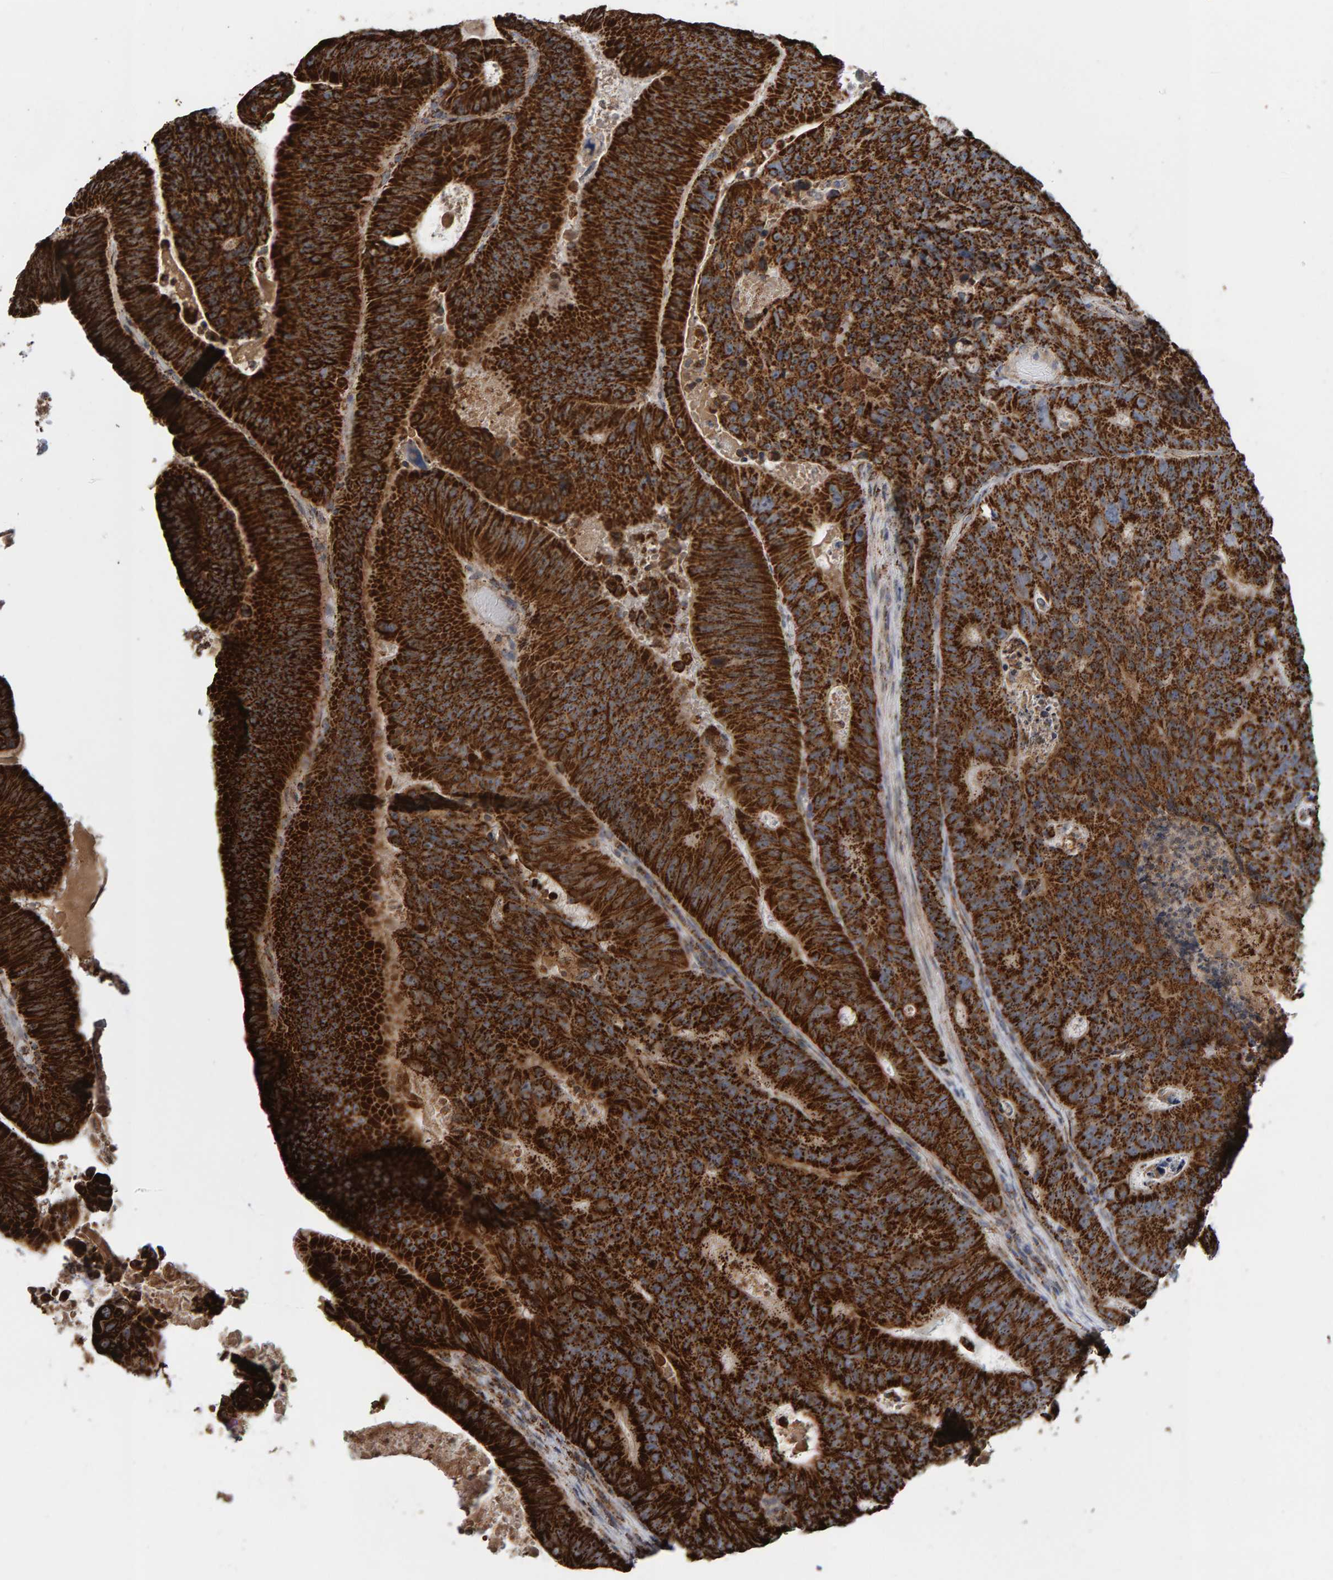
{"staining": {"intensity": "strong", "quantity": ">75%", "location": "cytoplasmic/membranous"}, "tissue": "colorectal cancer", "cell_type": "Tumor cells", "image_type": "cancer", "snomed": [{"axis": "morphology", "description": "Adenocarcinoma, NOS"}, {"axis": "topography", "description": "Colon"}], "caption": "Human adenocarcinoma (colorectal) stained for a protein (brown) exhibits strong cytoplasmic/membranous positive expression in approximately >75% of tumor cells.", "gene": "MRPL45", "patient": {"sex": "male", "age": 87}}